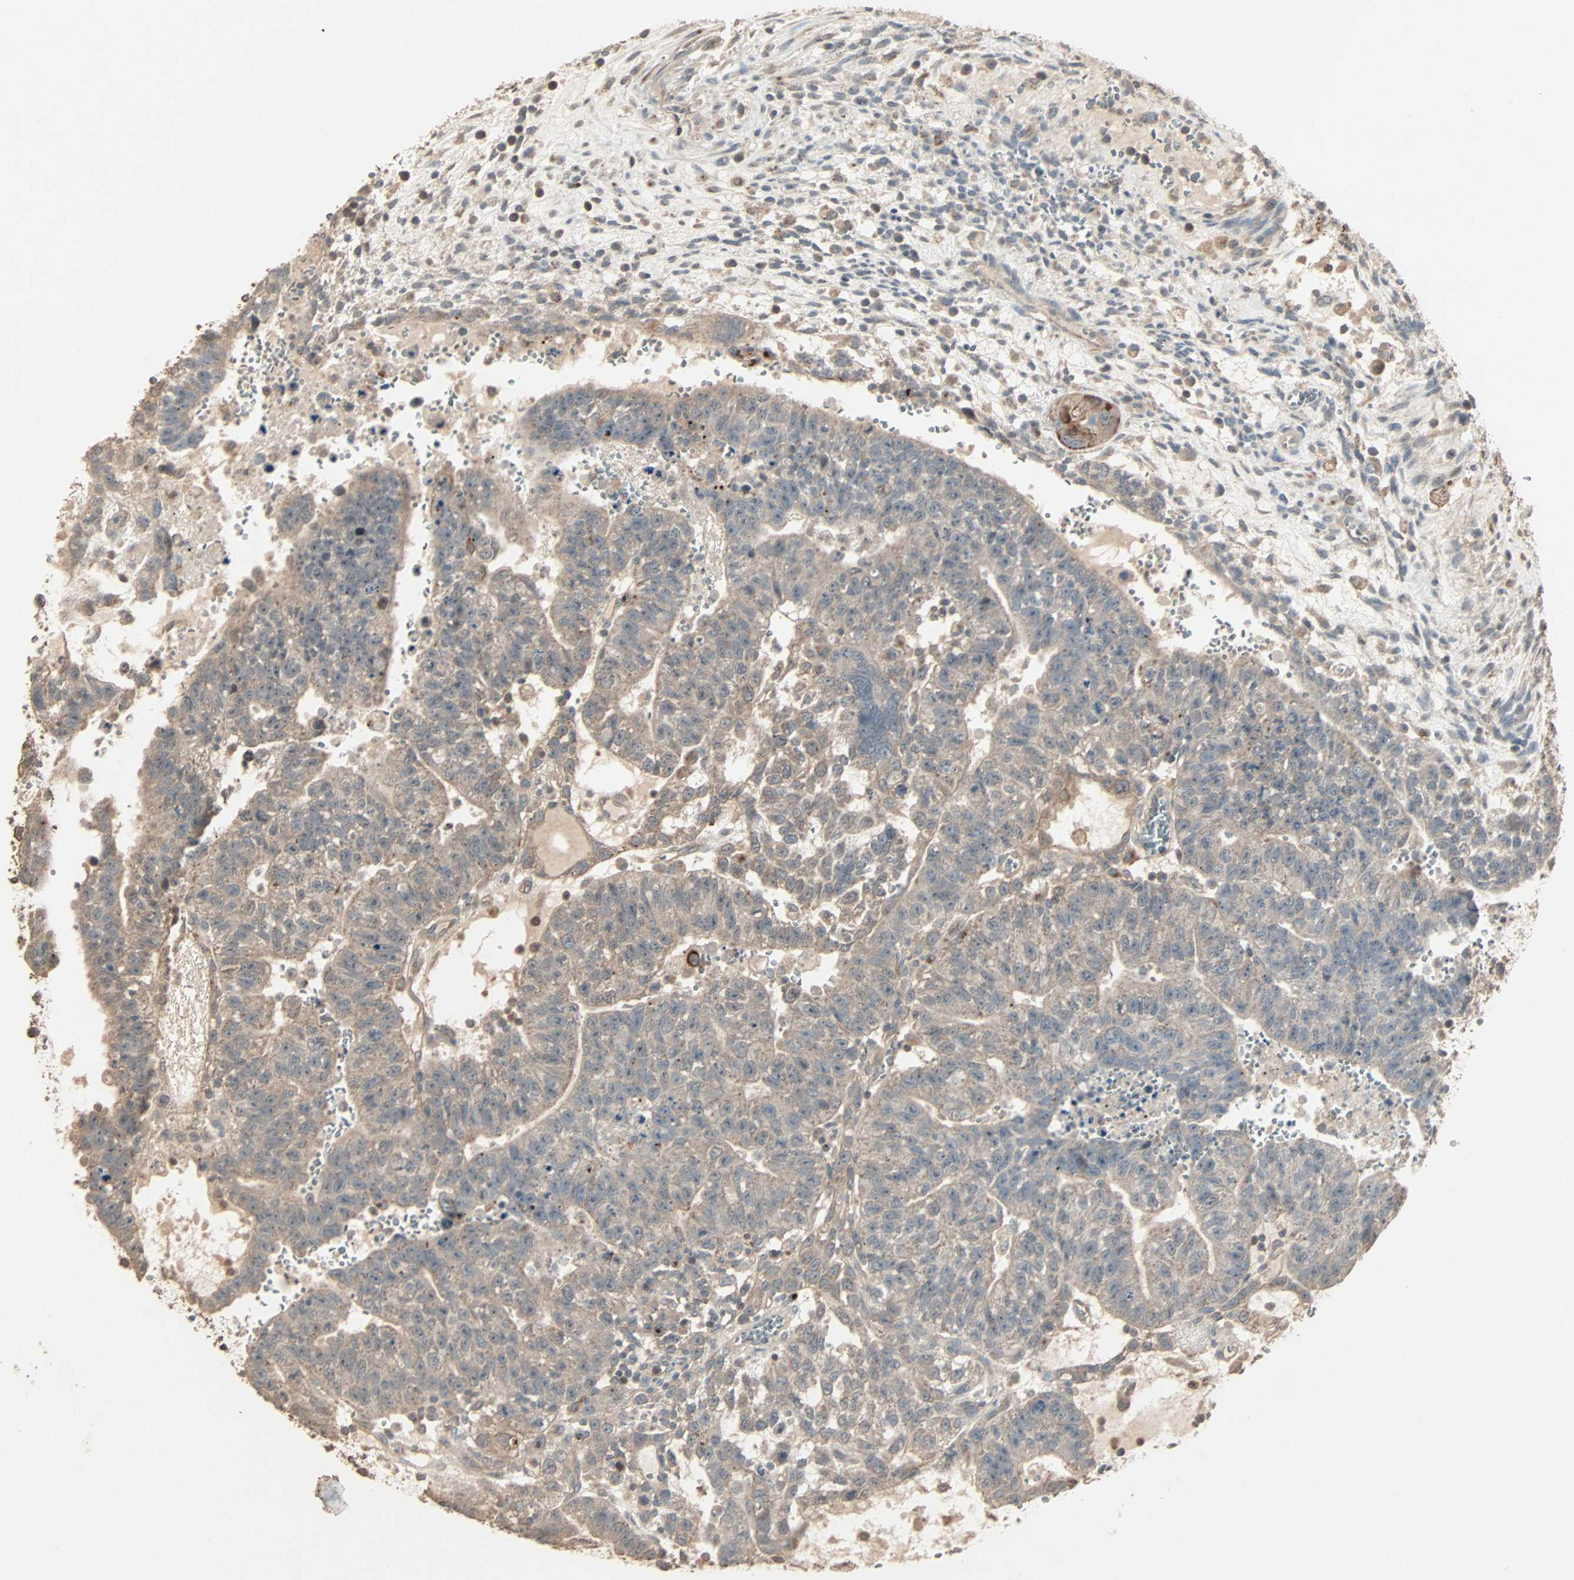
{"staining": {"intensity": "weak", "quantity": ">75%", "location": "cytoplasmic/membranous"}, "tissue": "testis cancer", "cell_type": "Tumor cells", "image_type": "cancer", "snomed": [{"axis": "morphology", "description": "Seminoma, NOS"}, {"axis": "morphology", "description": "Carcinoma, Embryonal, NOS"}, {"axis": "topography", "description": "Testis"}], "caption": "Testis seminoma was stained to show a protein in brown. There is low levels of weak cytoplasmic/membranous positivity in approximately >75% of tumor cells.", "gene": "CALCRL", "patient": {"sex": "male", "age": 52}}